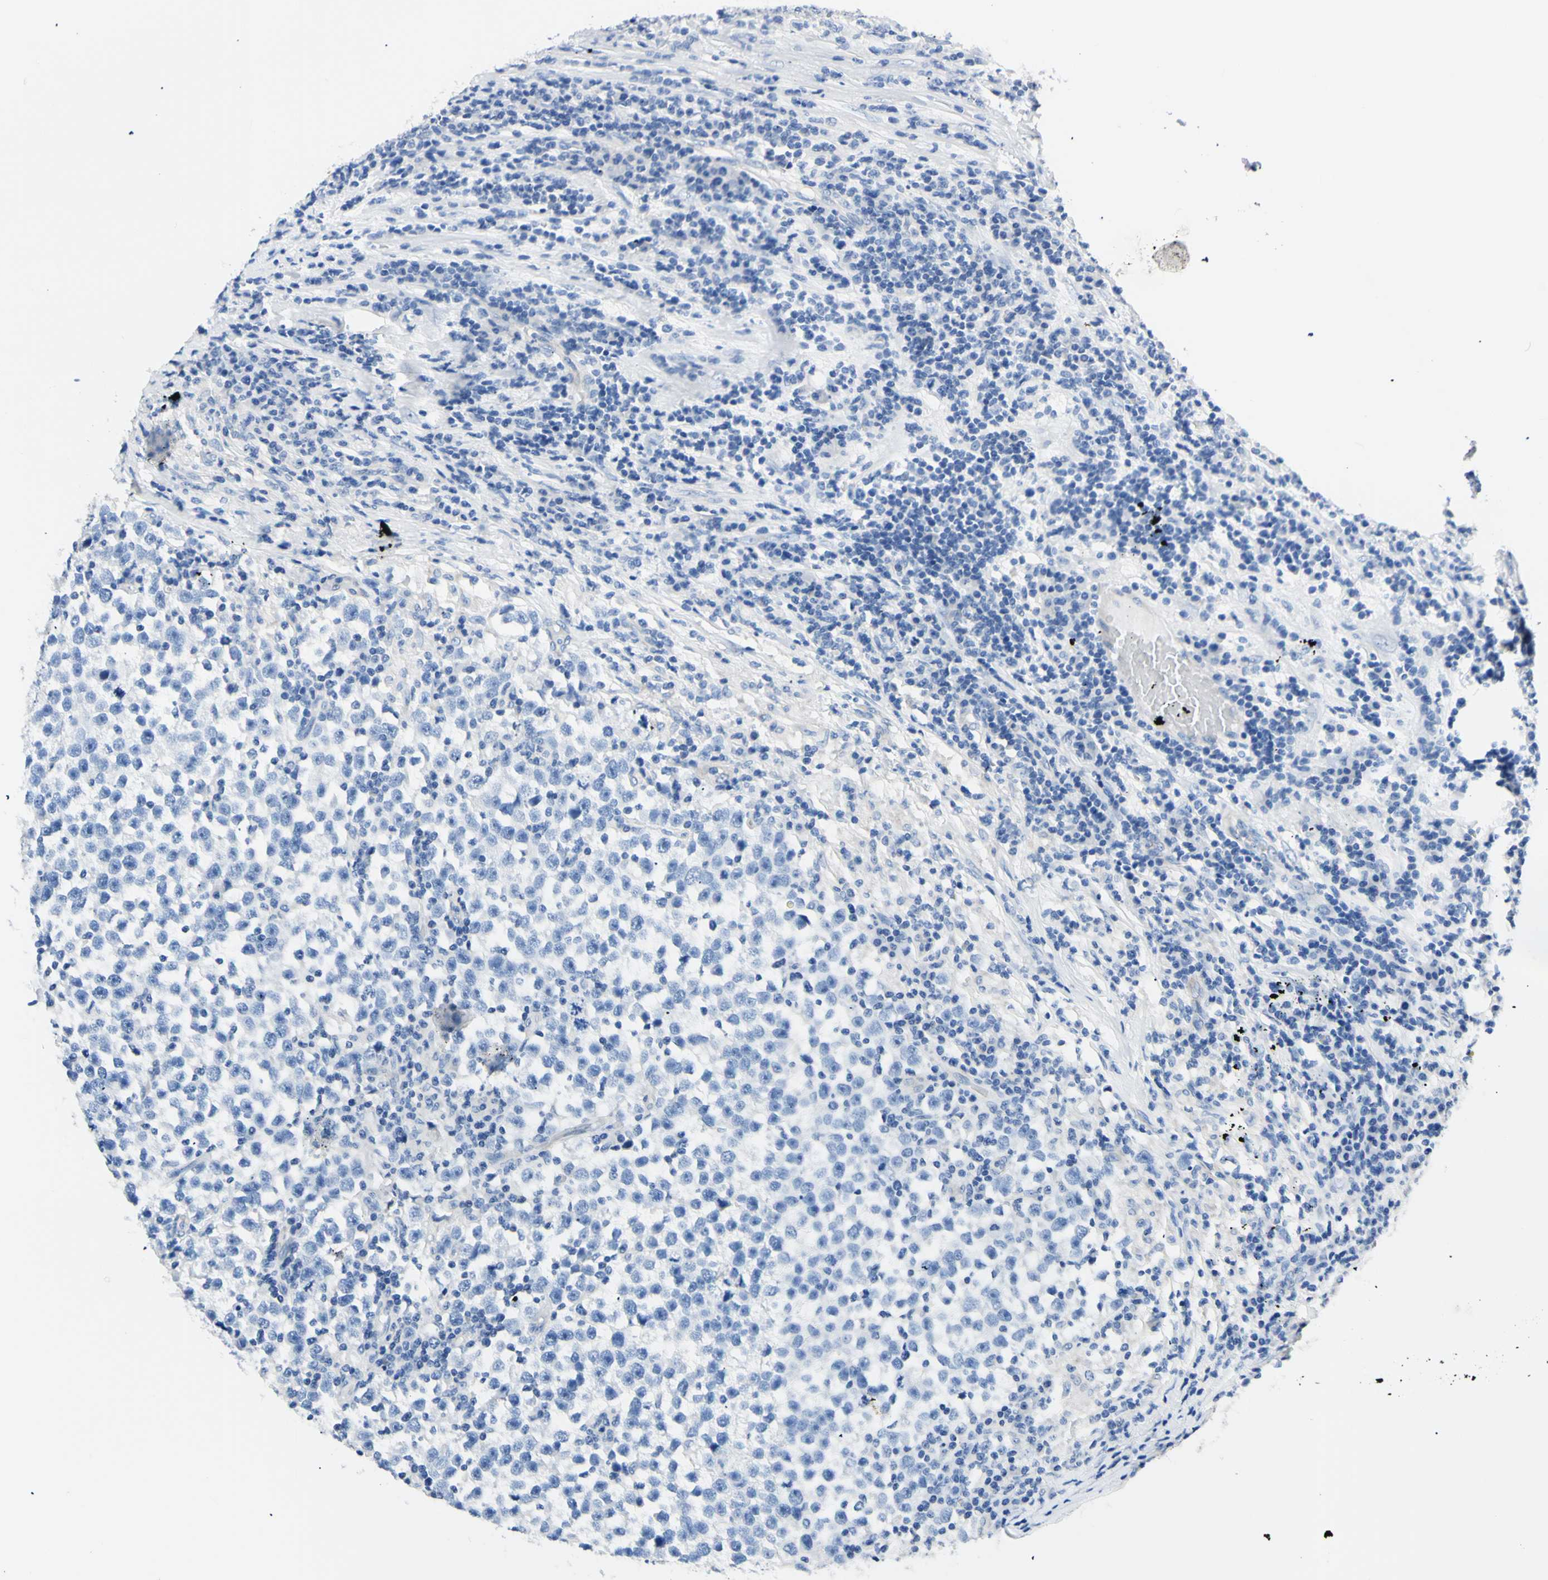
{"staining": {"intensity": "negative", "quantity": "none", "location": "none"}, "tissue": "testis cancer", "cell_type": "Tumor cells", "image_type": "cancer", "snomed": [{"axis": "morphology", "description": "Seminoma, NOS"}, {"axis": "topography", "description": "Testis"}], "caption": "High magnification brightfield microscopy of testis seminoma stained with DAB (3,3'-diaminobenzidine) (brown) and counterstained with hematoxylin (blue): tumor cells show no significant positivity.", "gene": "HPCA", "patient": {"sex": "male", "age": 43}}